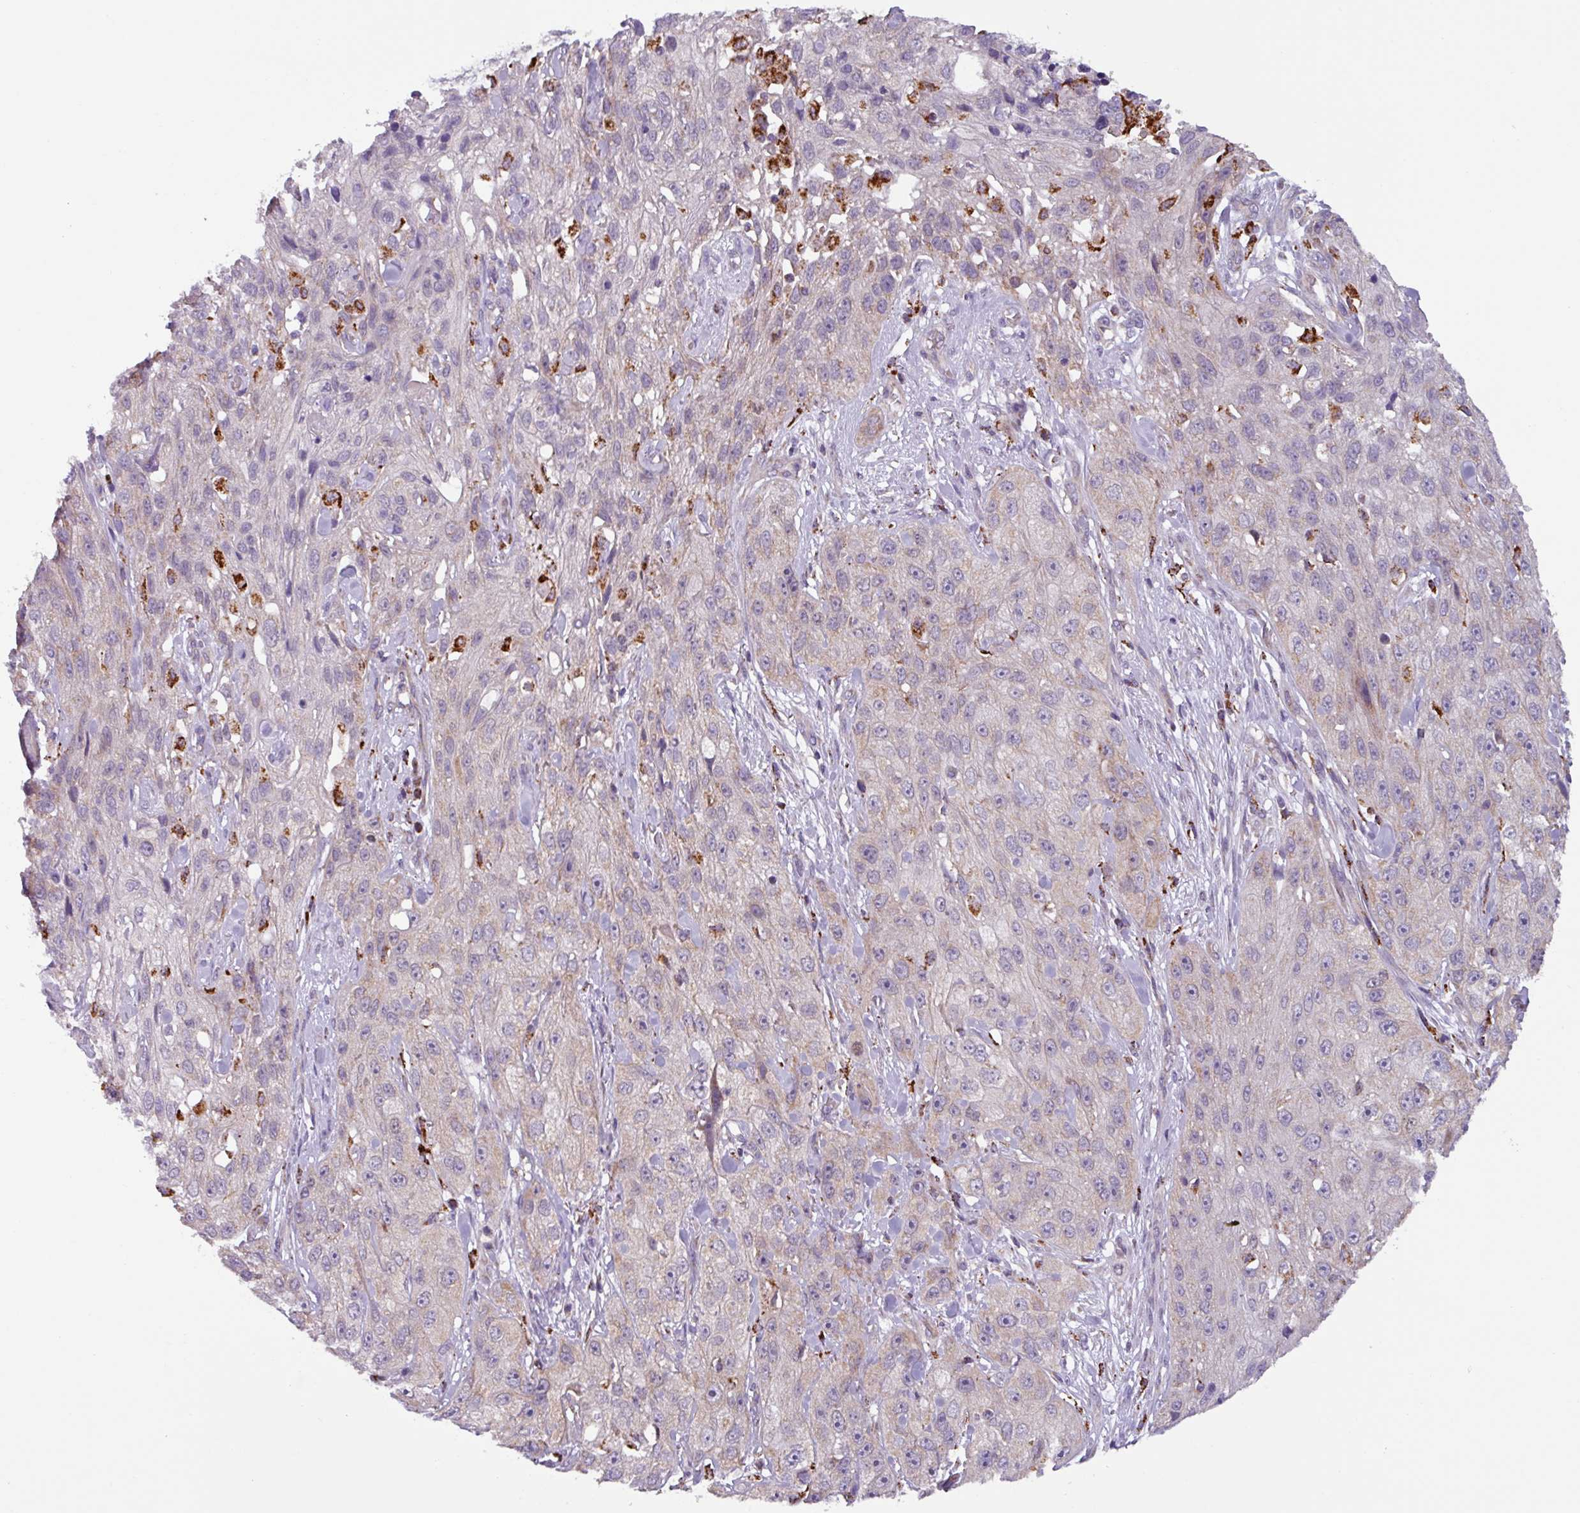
{"staining": {"intensity": "negative", "quantity": "none", "location": "none"}, "tissue": "skin cancer", "cell_type": "Tumor cells", "image_type": "cancer", "snomed": [{"axis": "morphology", "description": "Squamous cell carcinoma, NOS"}, {"axis": "topography", "description": "Skin"}, {"axis": "topography", "description": "Vulva"}], "caption": "A micrograph of human skin cancer (squamous cell carcinoma) is negative for staining in tumor cells.", "gene": "AKIRIN1", "patient": {"sex": "female", "age": 86}}